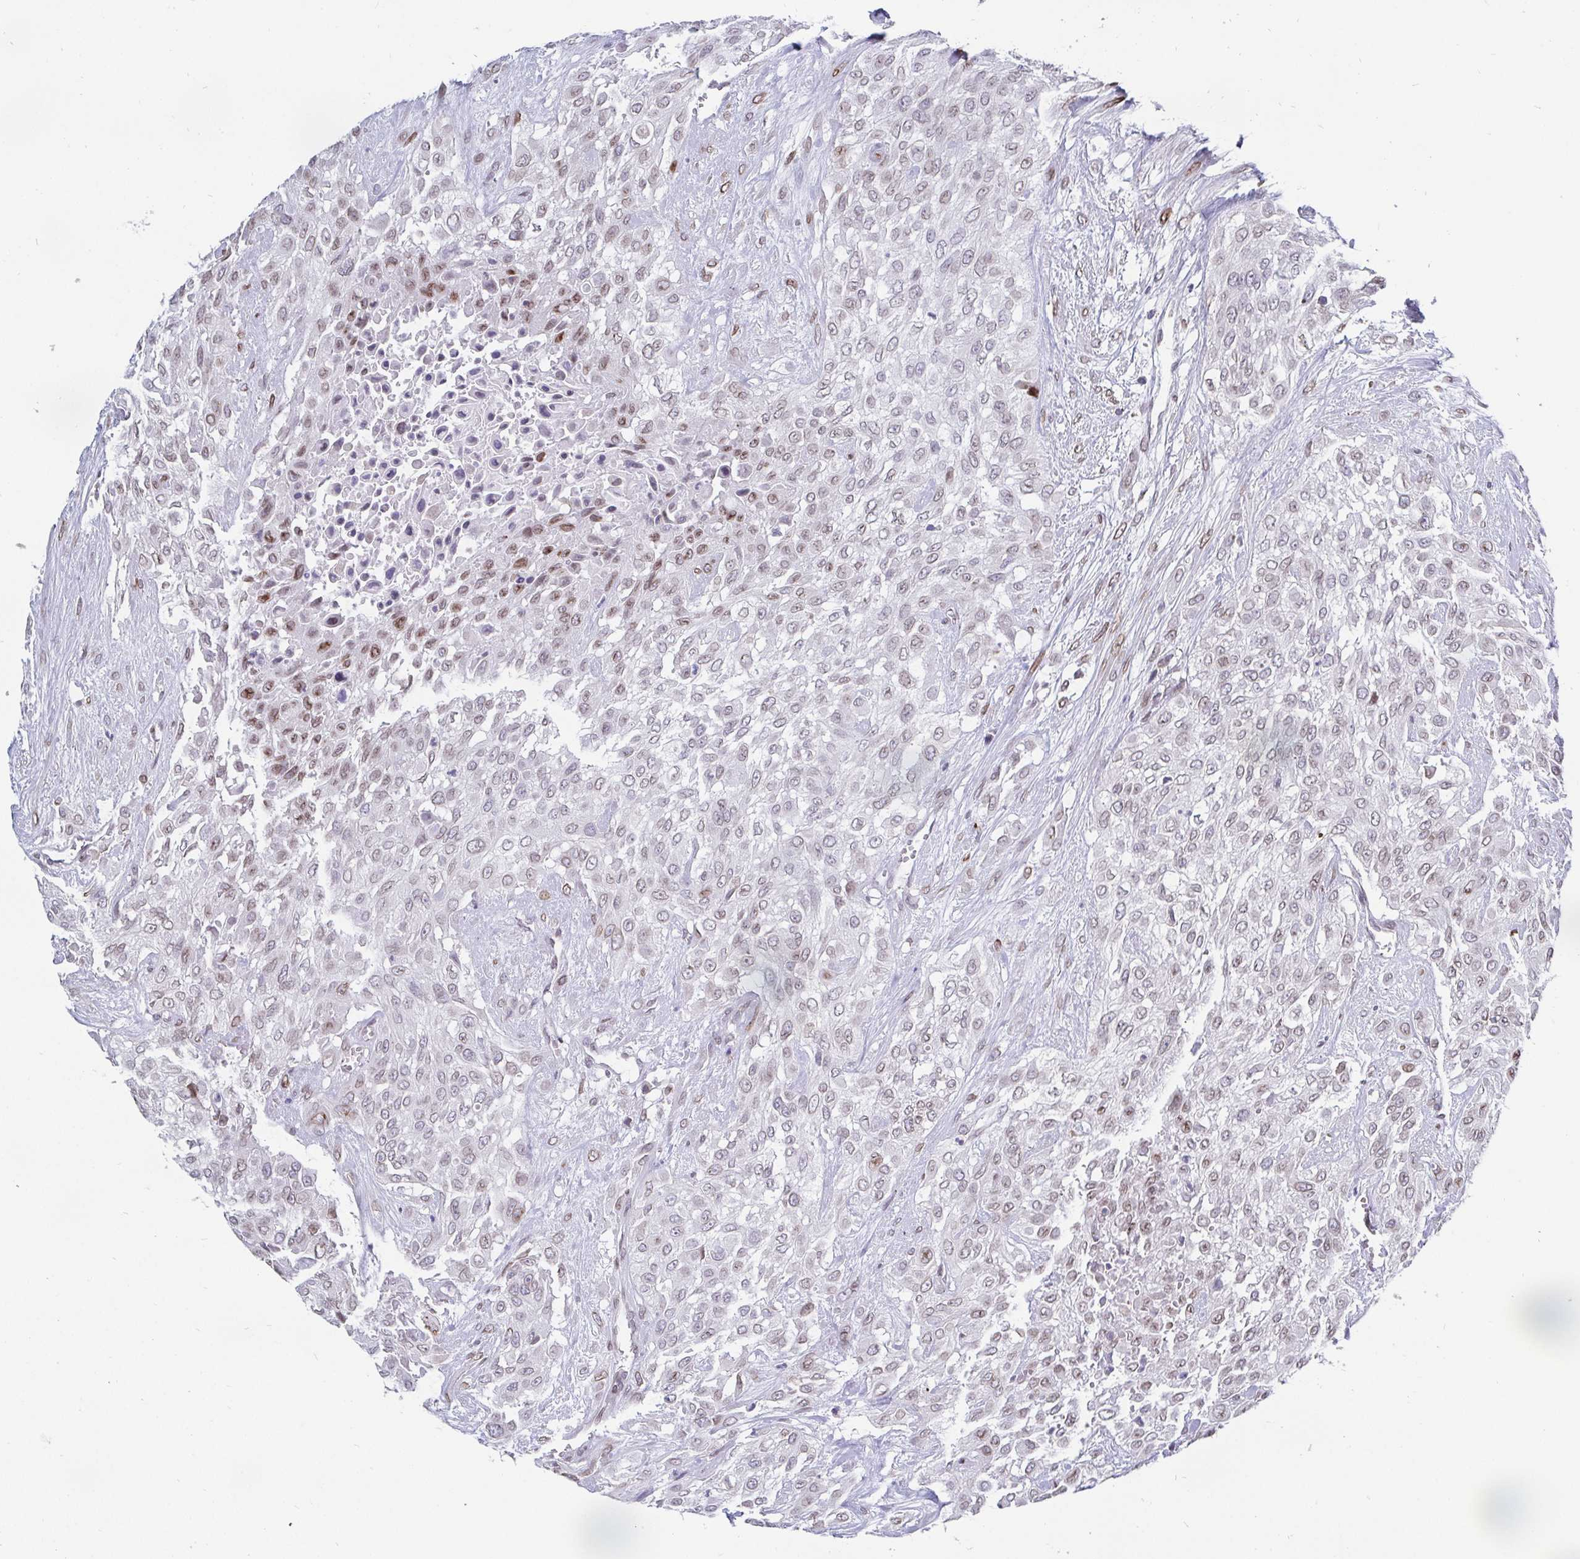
{"staining": {"intensity": "moderate", "quantity": "<25%", "location": "nuclear"}, "tissue": "urothelial cancer", "cell_type": "Tumor cells", "image_type": "cancer", "snomed": [{"axis": "morphology", "description": "Urothelial carcinoma, High grade"}, {"axis": "topography", "description": "Urinary bladder"}], "caption": "High-grade urothelial carcinoma stained with a brown dye exhibits moderate nuclear positive positivity in about <25% of tumor cells.", "gene": "EMD", "patient": {"sex": "male", "age": 57}}